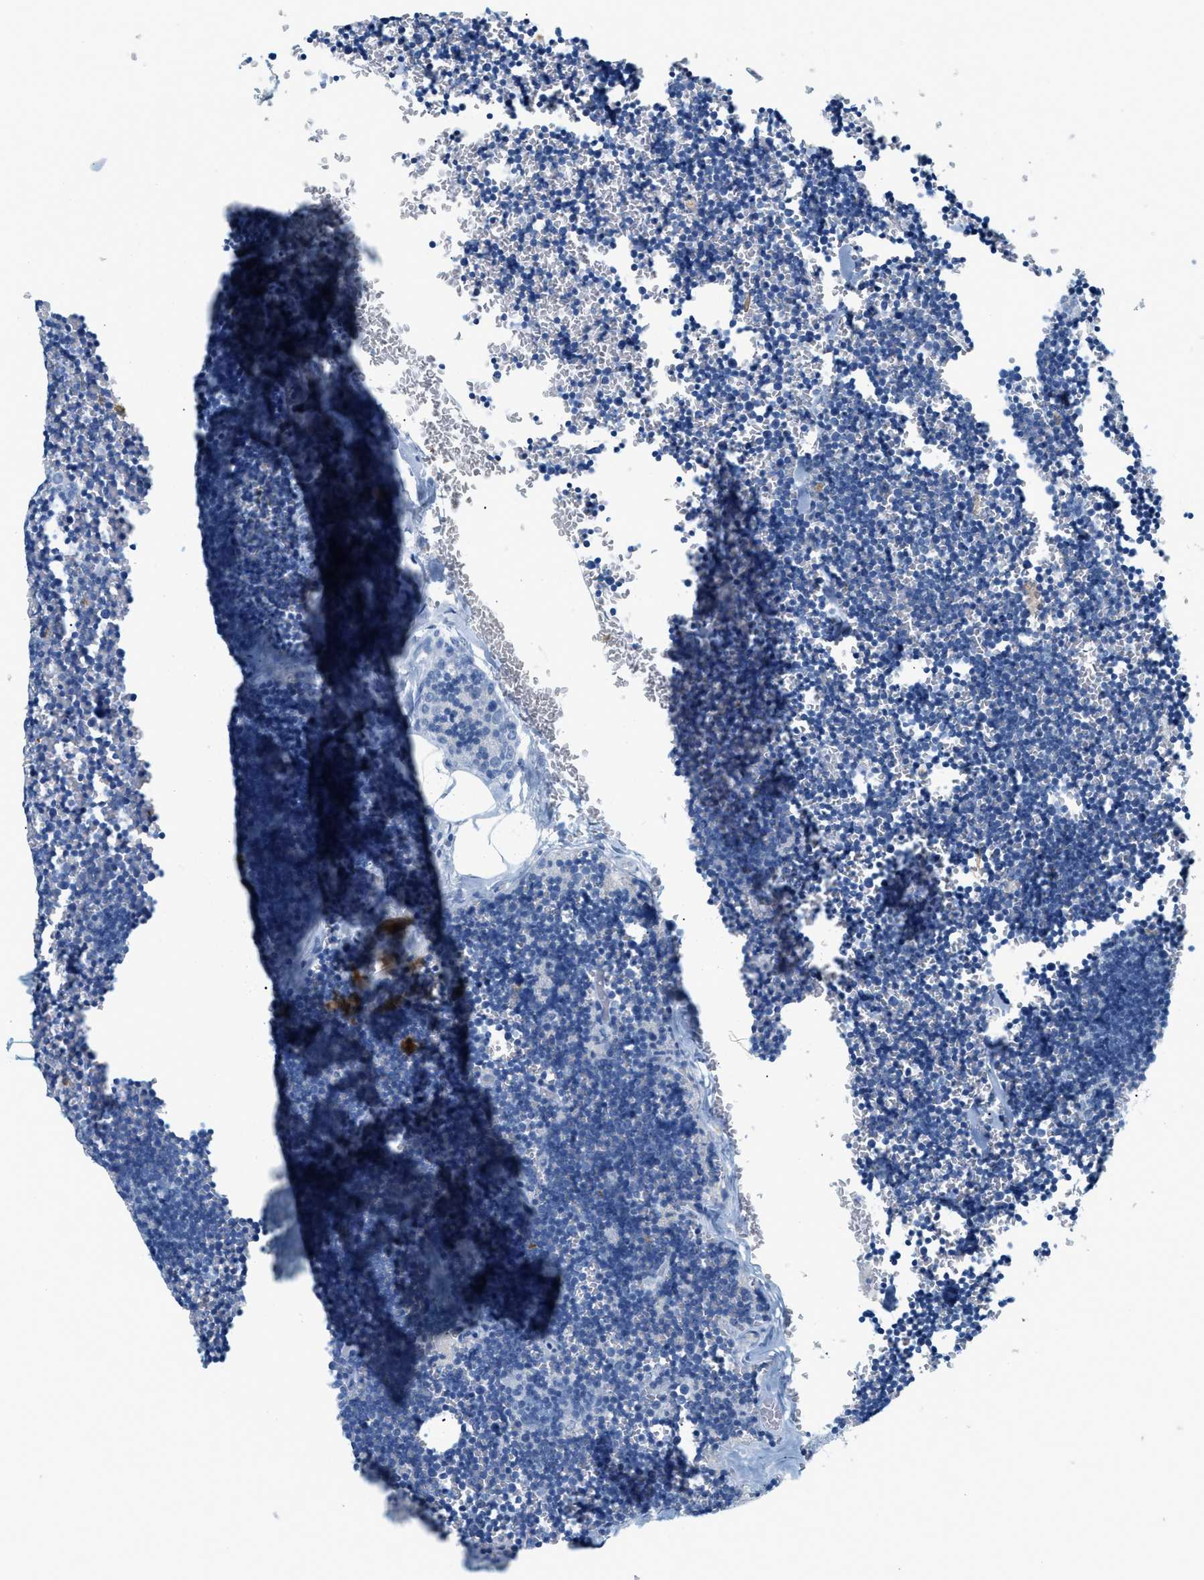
{"staining": {"intensity": "negative", "quantity": "none", "location": "none"}, "tissue": "lymph node", "cell_type": "Germinal center cells", "image_type": "normal", "snomed": [{"axis": "morphology", "description": "Normal tissue, NOS"}, {"axis": "topography", "description": "Lymph node"}], "caption": "Immunohistochemistry (IHC) photomicrograph of unremarkable lymph node: lymph node stained with DAB (3,3'-diaminobenzidine) exhibits no significant protein expression in germinal center cells. (Stains: DAB (3,3'-diaminobenzidine) immunohistochemistry (IHC) with hematoxylin counter stain, Microscopy: brightfield microscopy at high magnification).", "gene": "LCN2", "patient": {"sex": "male", "age": 33}}